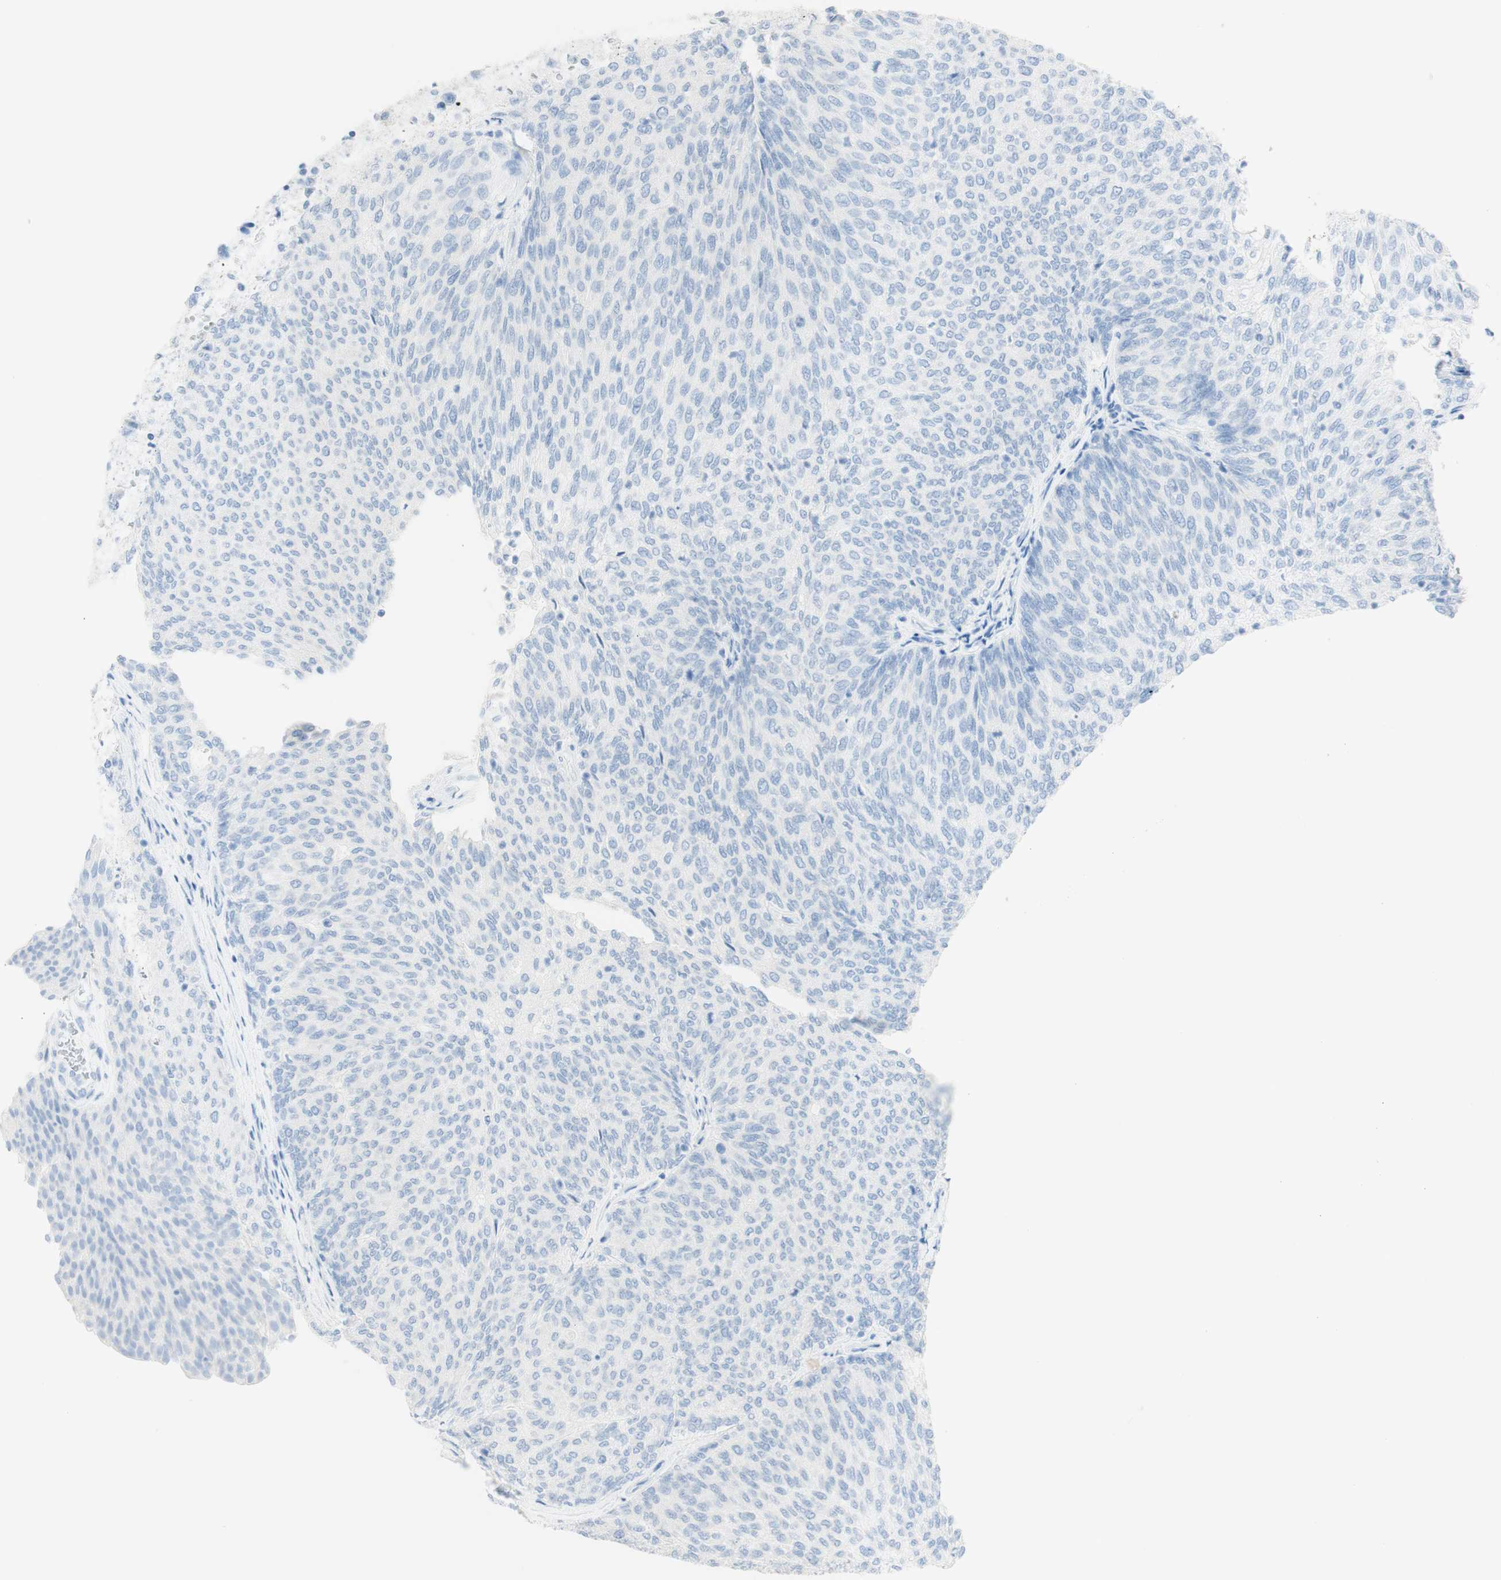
{"staining": {"intensity": "negative", "quantity": "none", "location": "none"}, "tissue": "urothelial cancer", "cell_type": "Tumor cells", "image_type": "cancer", "snomed": [{"axis": "morphology", "description": "Urothelial carcinoma, Low grade"}, {"axis": "topography", "description": "Urinary bladder"}], "caption": "The image reveals no significant positivity in tumor cells of low-grade urothelial carcinoma.", "gene": "TPO", "patient": {"sex": "female", "age": 79}}